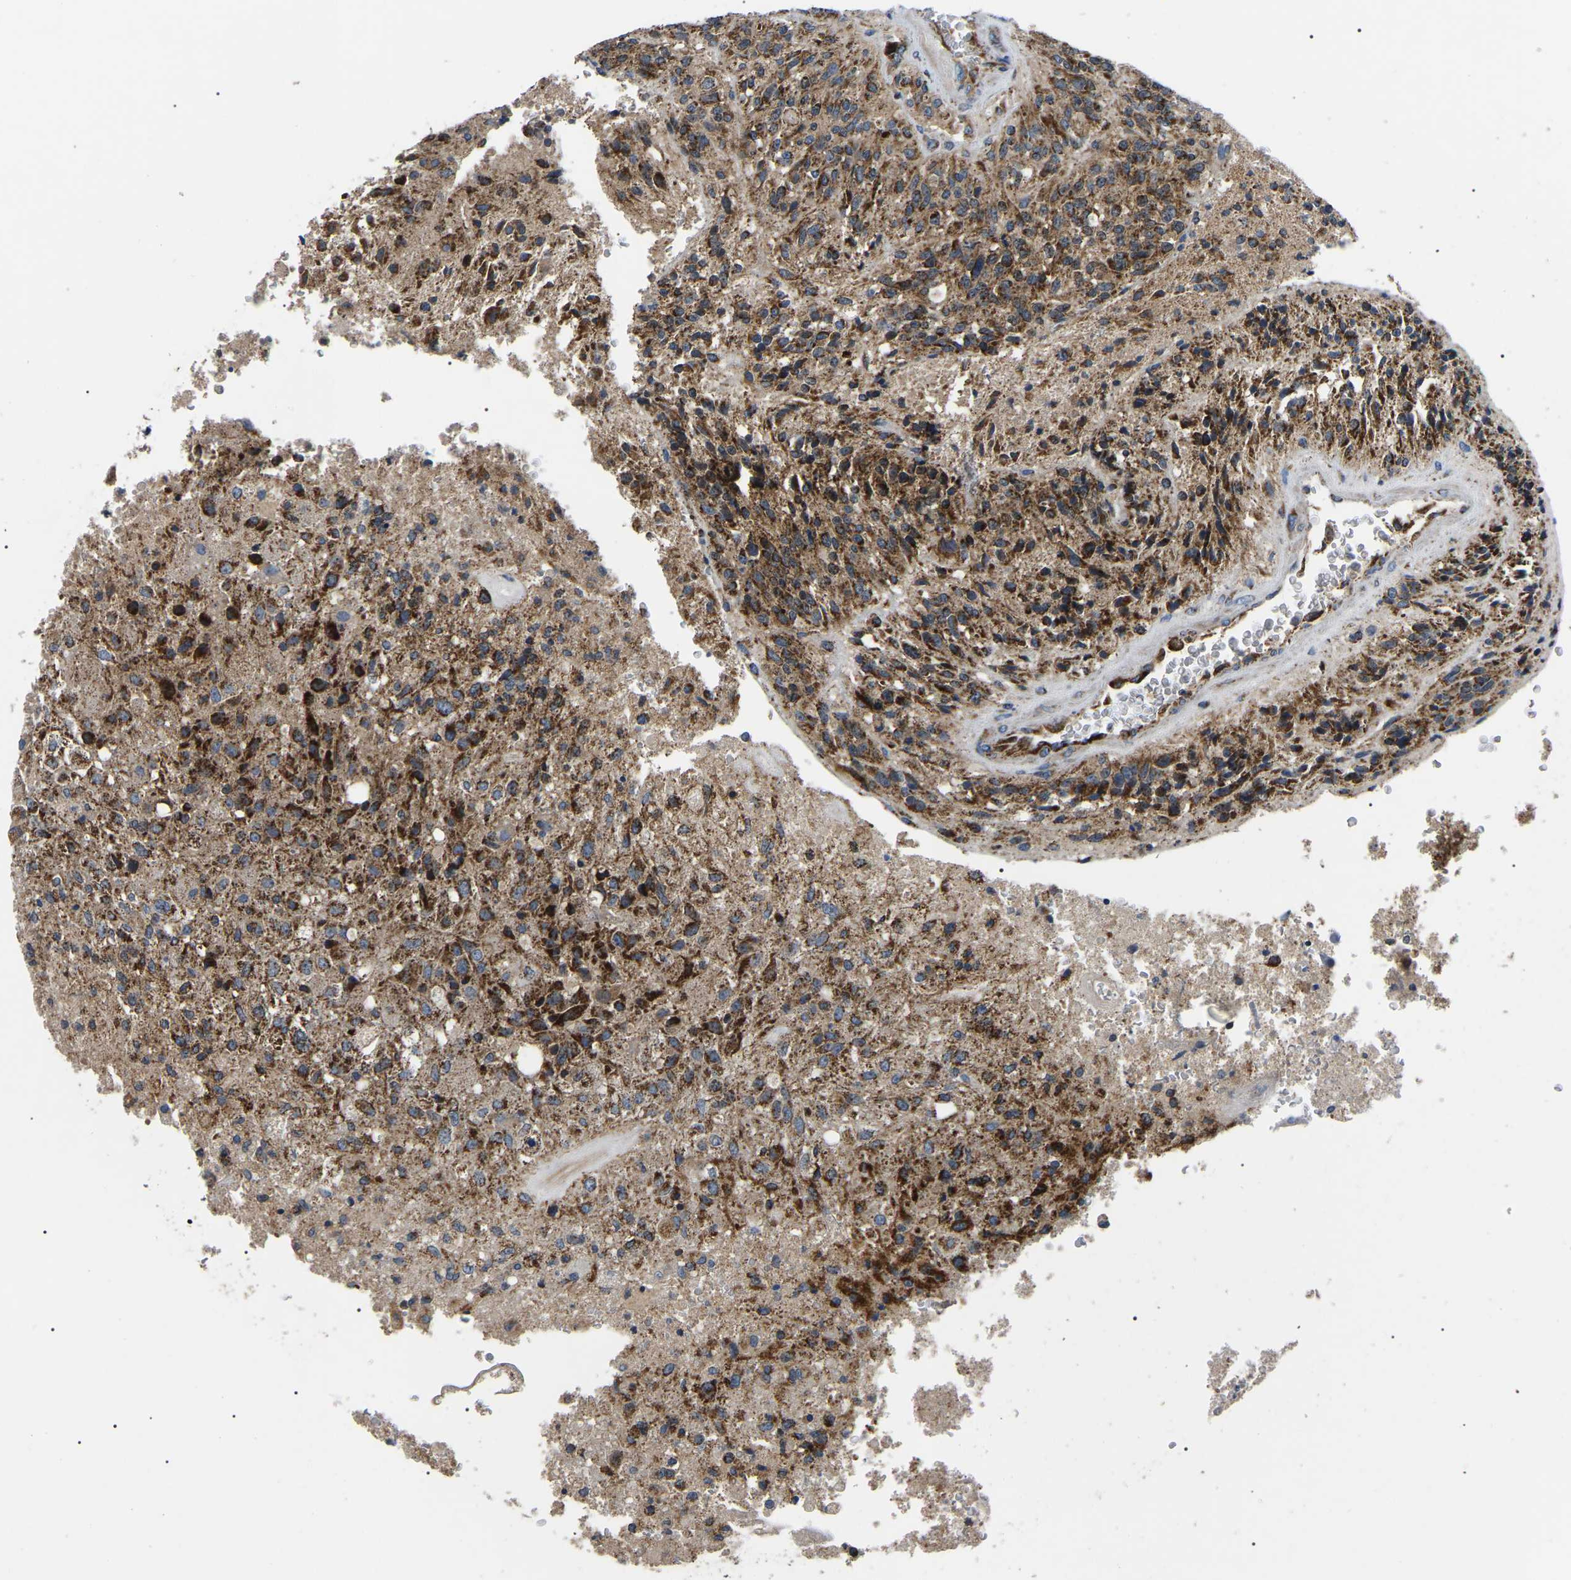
{"staining": {"intensity": "strong", "quantity": ">75%", "location": "cytoplasmic/membranous"}, "tissue": "glioma", "cell_type": "Tumor cells", "image_type": "cancer", "snomed": [{"axis": "morphology", "description": "Normal tissue, NOS"}, {"axis": "morphology", "description": "Glioma, malignant, High grade"}, {"axis": "topography", "description": "Cerebral cortex"}], "caption": "DAB (3,3'-diaminobenzidine) immunohistochemical staining of glioma demonstrates strong cytoplasmic/membranous protein positivity in approximately >75% of tumor cells. The staining was performed using DAB, with brown indicating positive protein expression. Nuclei are stained blue with hematoxylin.", "gene": "PPM1E", "patient": {"sex": "male", "age": 77}}